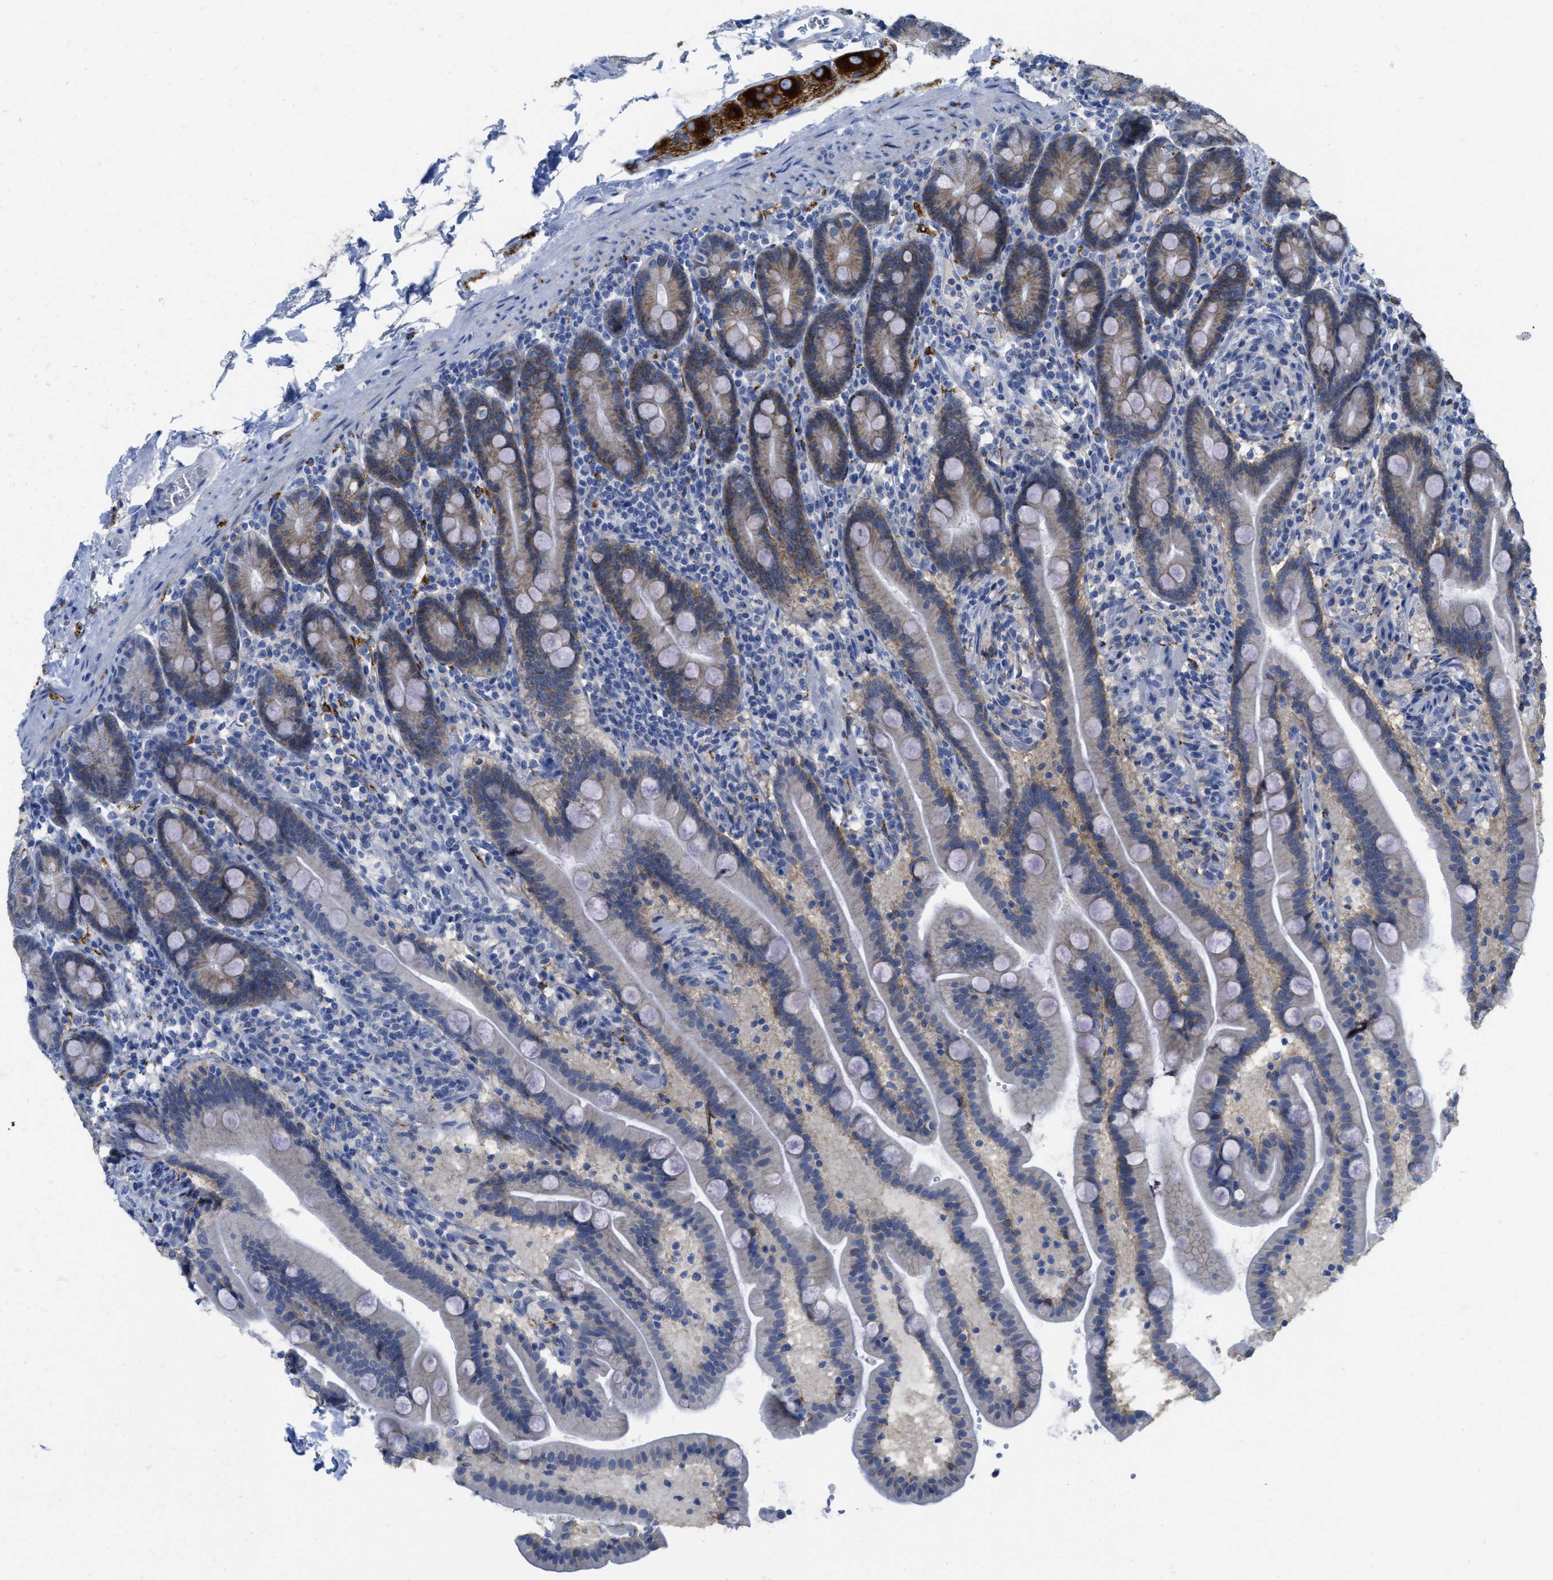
{"staining": {"intensity": "moderate", "quantity": "25%-75%", "location": "cytoplasmic/membranous"}, "tissue": "duodenum", "cell_type": "Glandular cells", "image_type": "normal", "snomed": [{"axis": "morphology", "description": "Normal tissue, NOS"}, {"axis": "topography", "description": "Duodenum"}], "caption": "Protein staining demonstrates moderate cytoplasmic/membranous expression in approximately 25%-75% of glandular cells in unremarkable duodenum.", "gene": "CNNM4", "patient": {"sex": "male", "age": 54}}